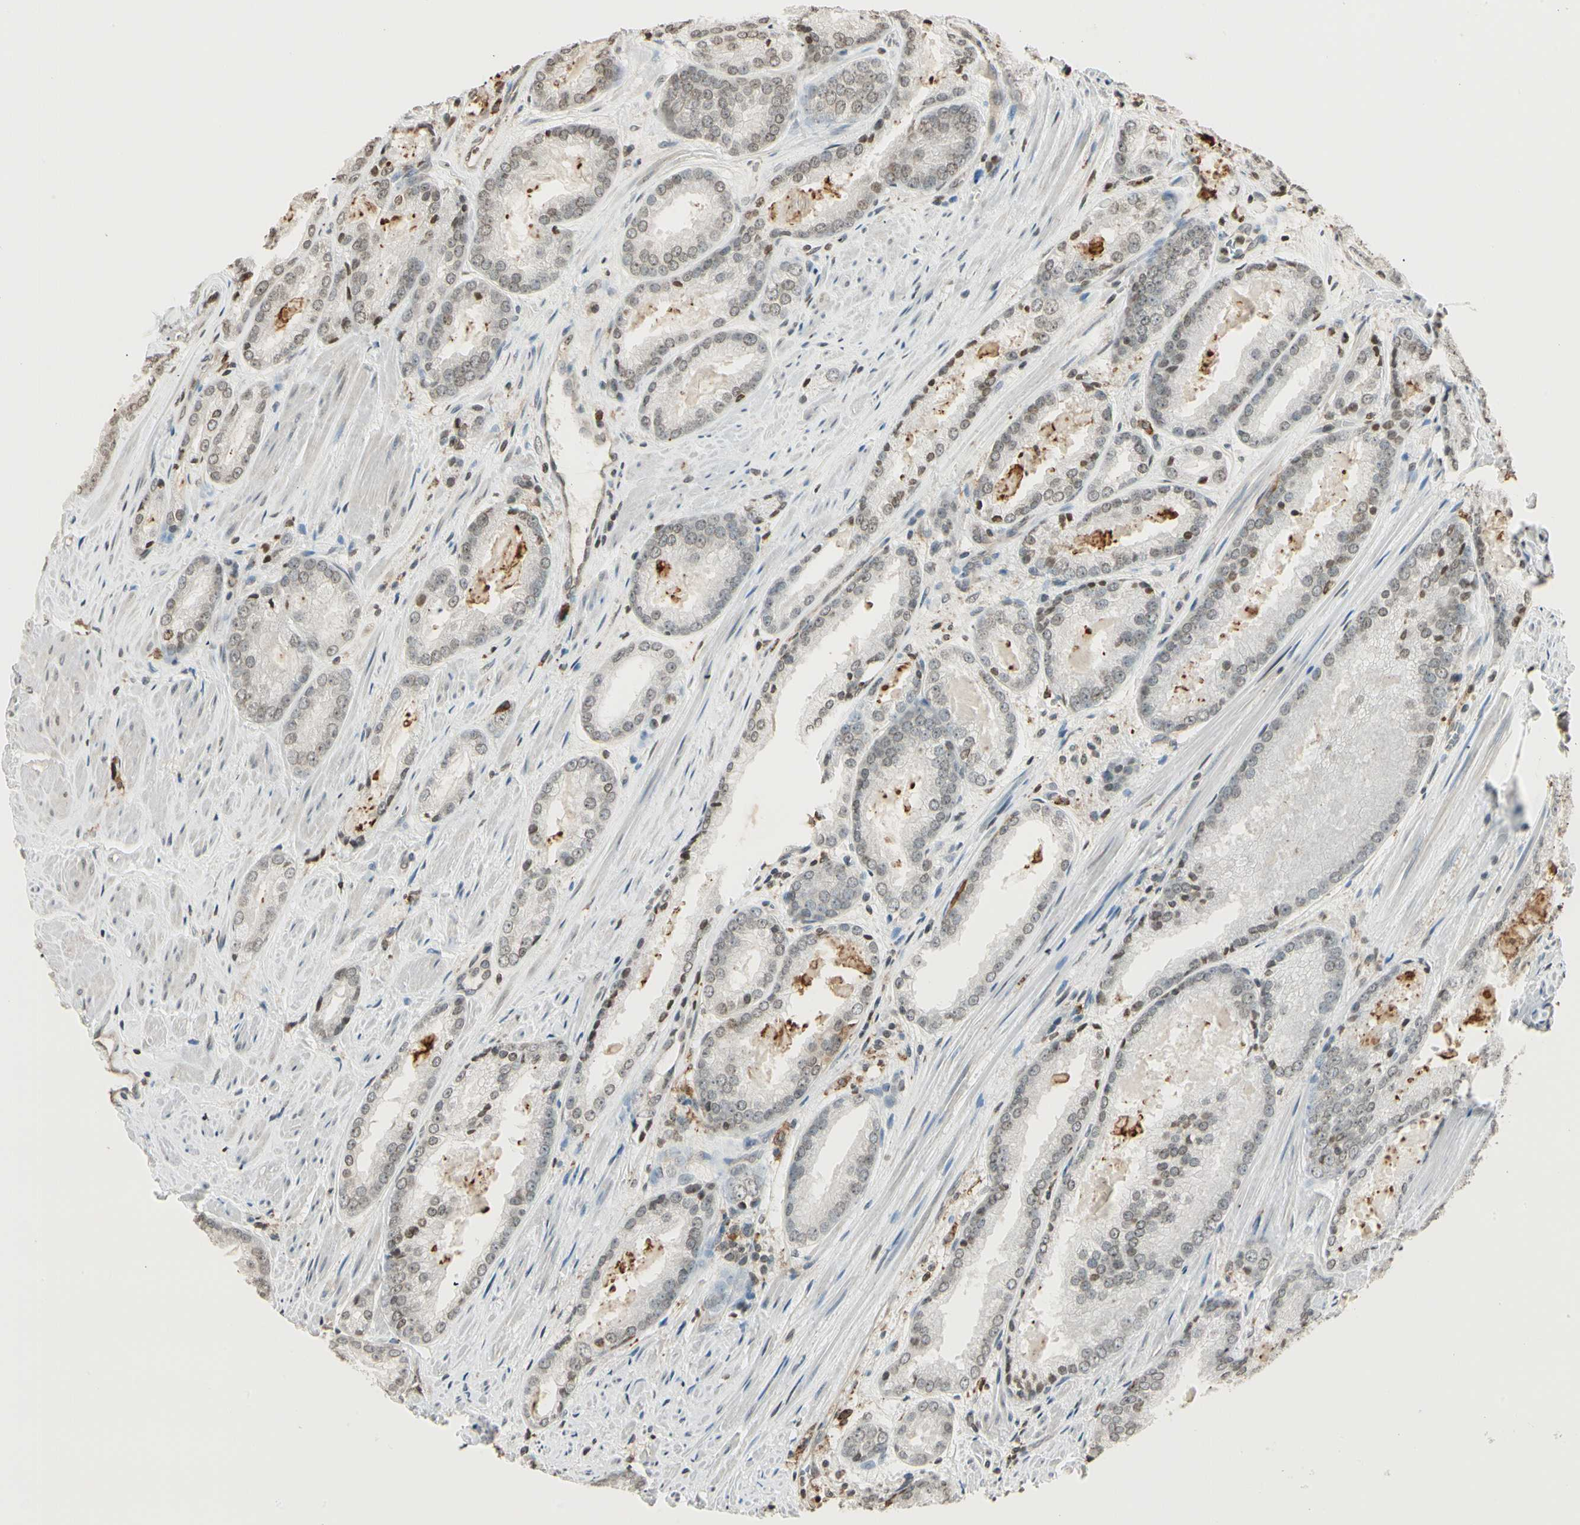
{"staining": {"intensity": "weak", "quantity": "25%-75%", "location": "nuclear"}, "tissue": "prostate cancer", "cell_type": "Tumor cells", "image_type": "cancer", "snomed": [{"axis": "morphology", "description": "Adenocarcinoma, Low grade"}, {"axis": "topography", "description": "Prostate"}], "caption": "Immunohistochemical staining of human prostate cancer (adenocarcinoma (low-grade)) exhibits low levels of weak nuclear protein positivity in approximately 25%-75% of tumor cells.", "gene": "FER", "patient": {"sex": "male", "age": 64}}